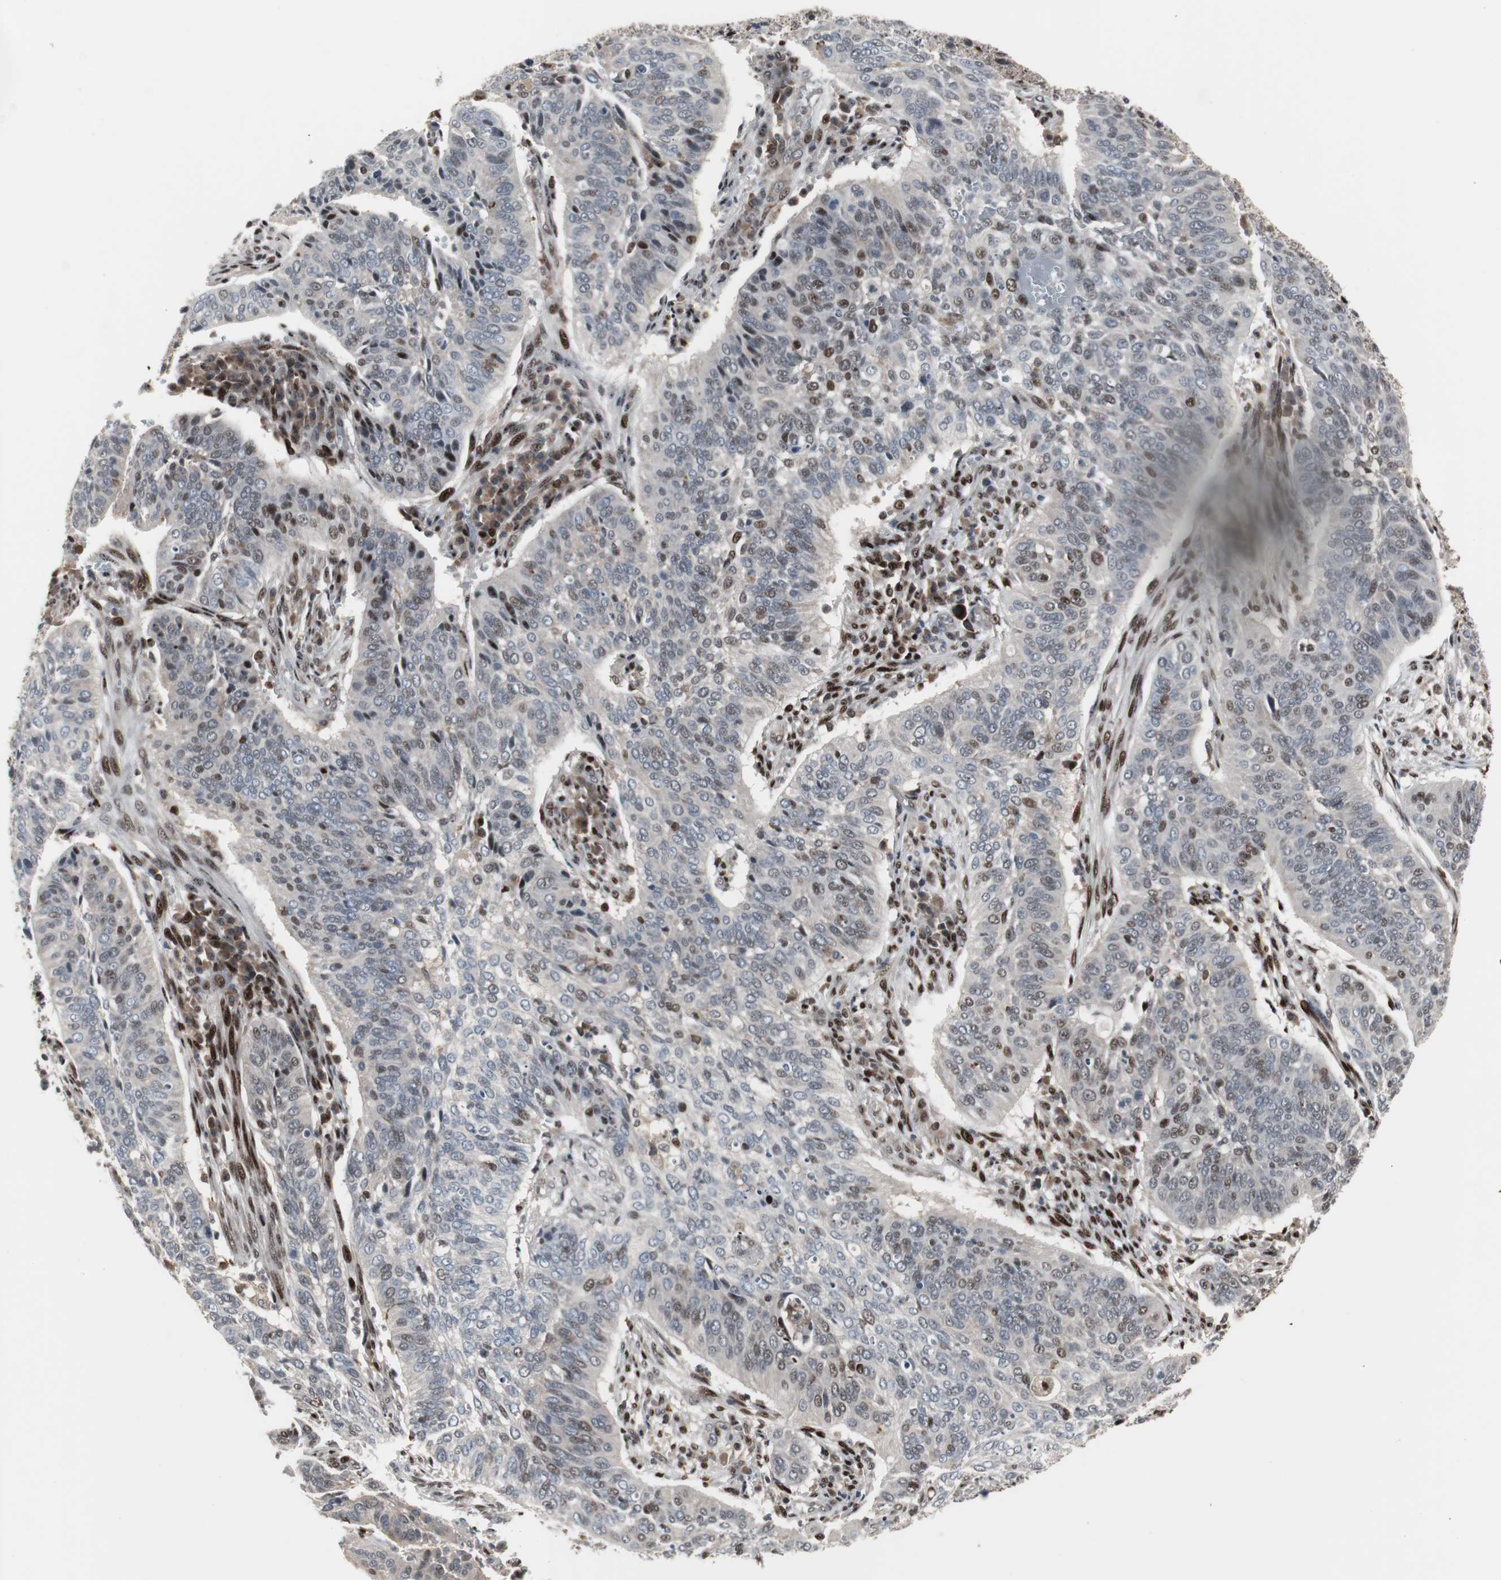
{"staining": {"intensity": "negative", "quantity": "none", "location": "none"}, "tissue": "cervical cancer", "cell_type": "Tumor cells", "image_type": "cancer", "snomed": [{"axis": "morphology", "description": "Squamous cell carcinoma, NOS"}, {"axis": "topography", "description": "Cervix"}], "caption": "A photomicrograph of cervical squamous cell carcinoma stained for a protein exhibits no brown staining in tumor cells.", "gene": "GRK2", "patient": {"sex": "female", "age": 39}}